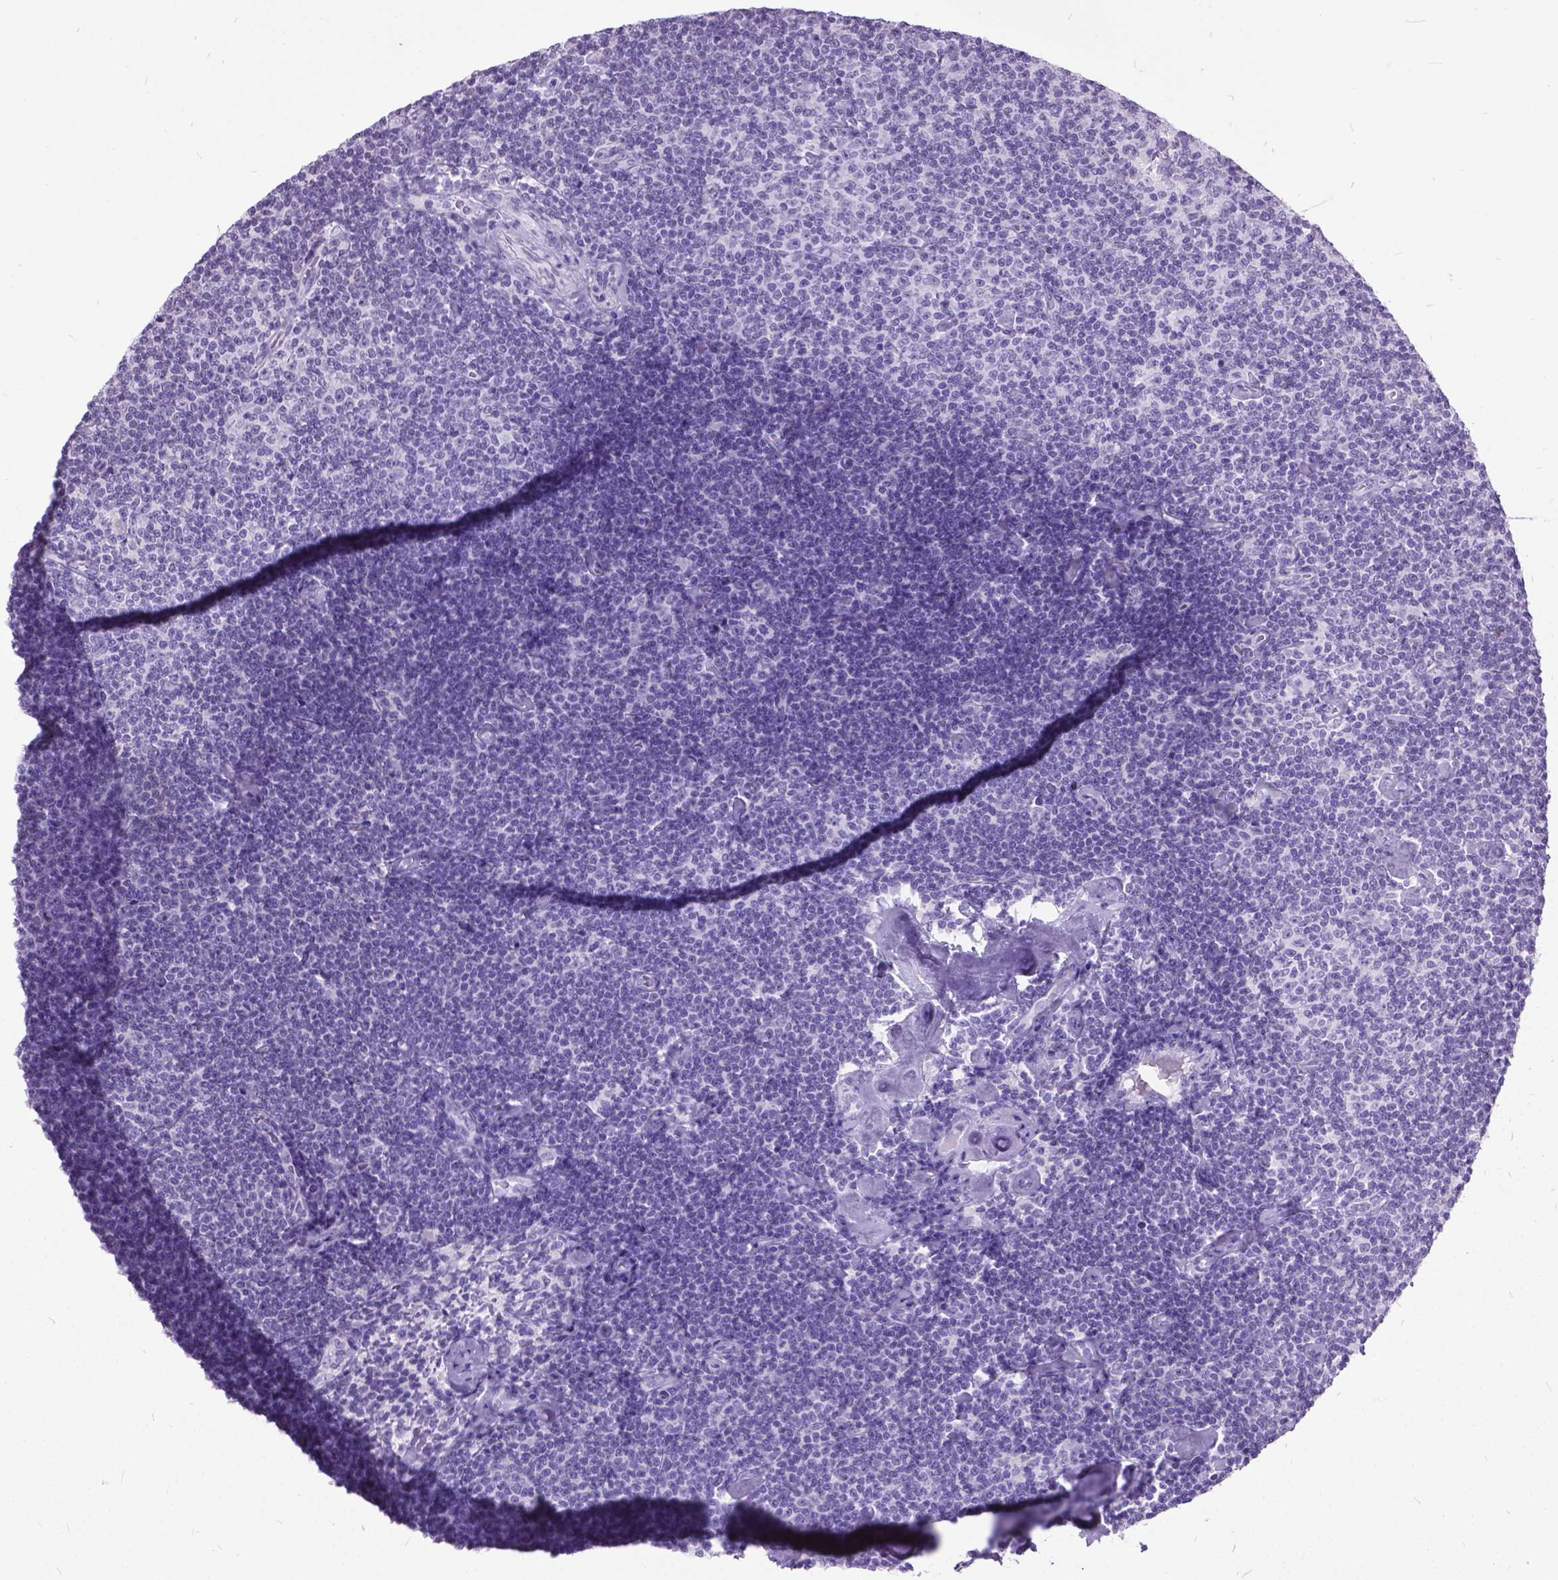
{"staining": {"intensity": "negative", "quantity": "none", "location": "none"}, "tissue": "lymphoma", "cell_type": "Tumor cells", "image_type": "cancer", "snomed": [{"axis": "morphology", "description": "Malignant lymphoma, non-Hodgkin's type, Low grade"}, {"axis": "topography", "description": "Lymph node"}], "caption": "This is an immunohistochemistry image of human lymphoma. There is no positivity in tumor cells.", "gene": "MARCHF10", "patient": {"sex": "male", "age": 81}}